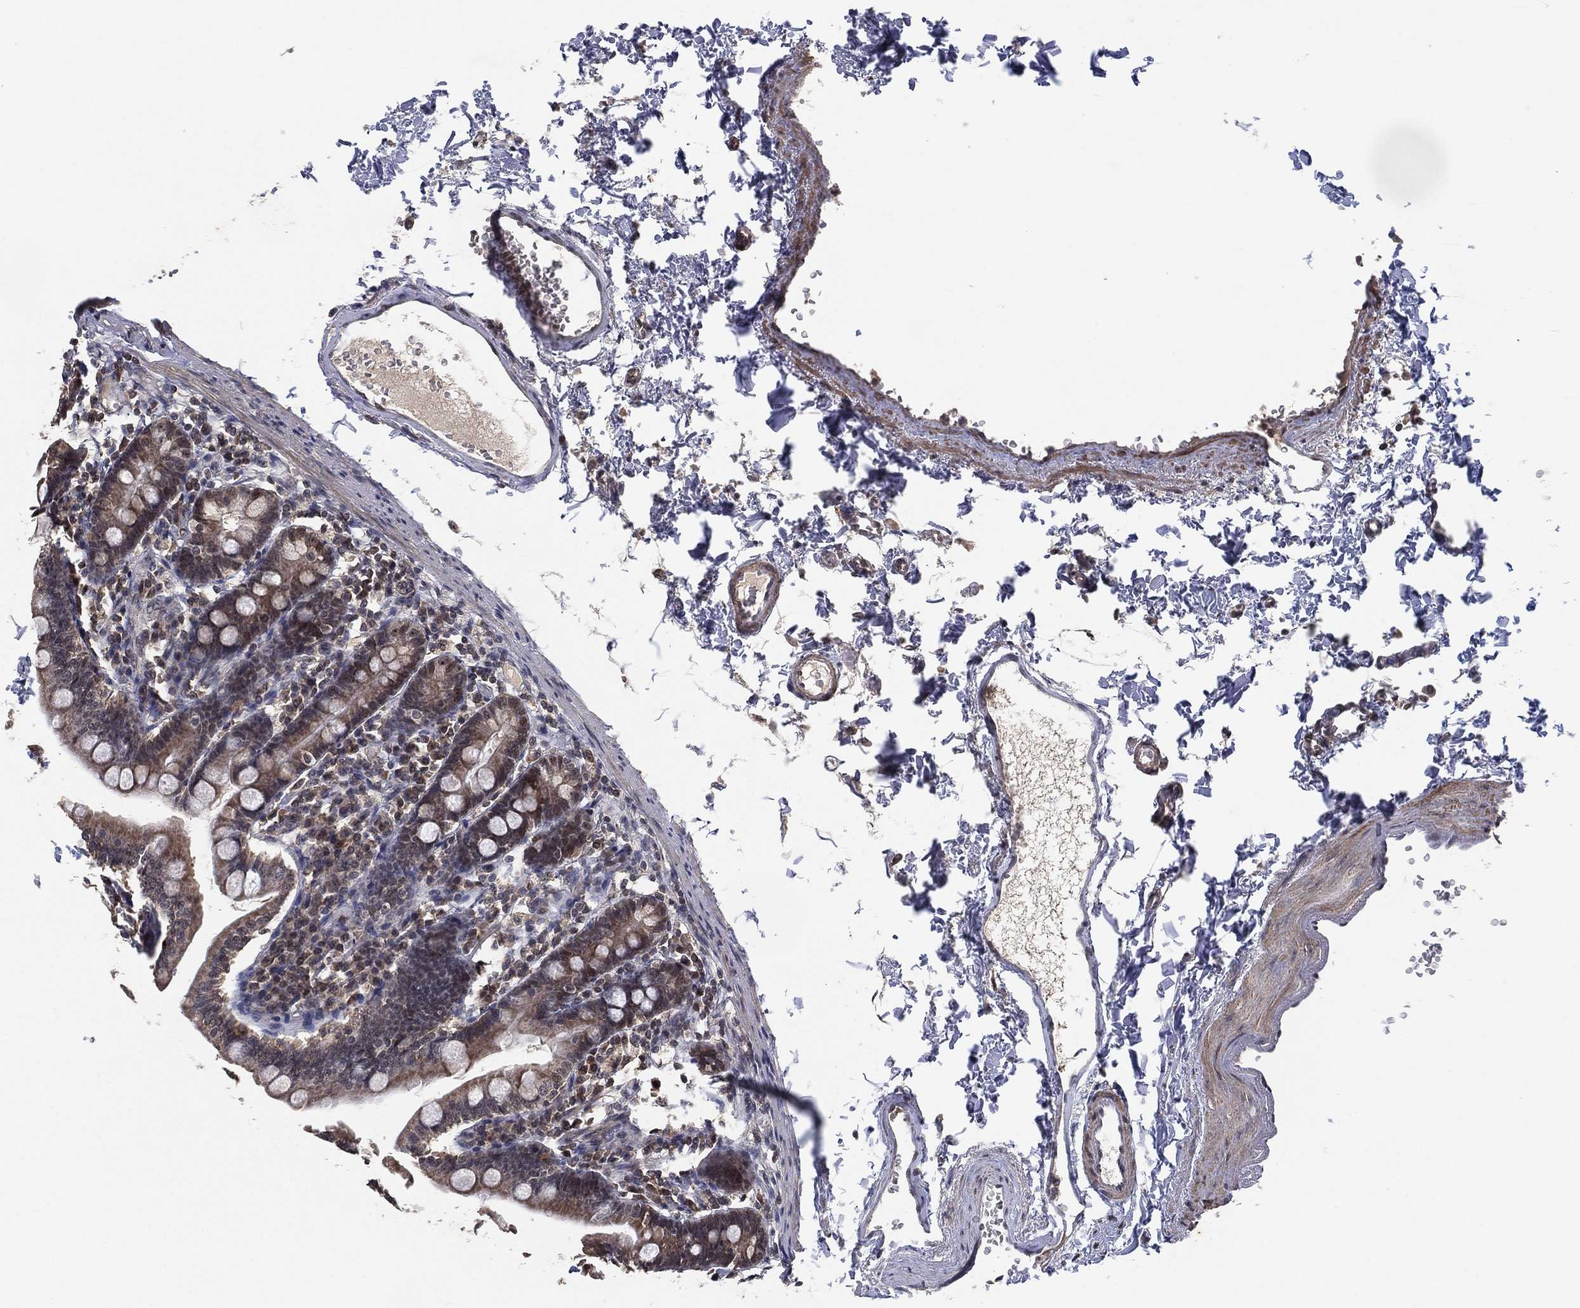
{"staining": {"intensity": "moderate", "quantity": "25%-75%", "location": "cytoplasmic/membranous"}, "tissue": "duodenum", "cell_type": "Glandular cells", "image_type": "normal", "snomed": [{"axis": "morphology", "description": "Normal tissue, NOS"}, {"axis": "topography", "description": "Duodenum"}], "caption": "Immunohistochemical staining of benign human duodenum displays medium levels of moderate cytoplasmic/membranous positivity in approximately 25%-75% of glandular cells.", "gene": "NELFCD", "patient": {"sex": "female", "age": 67}}